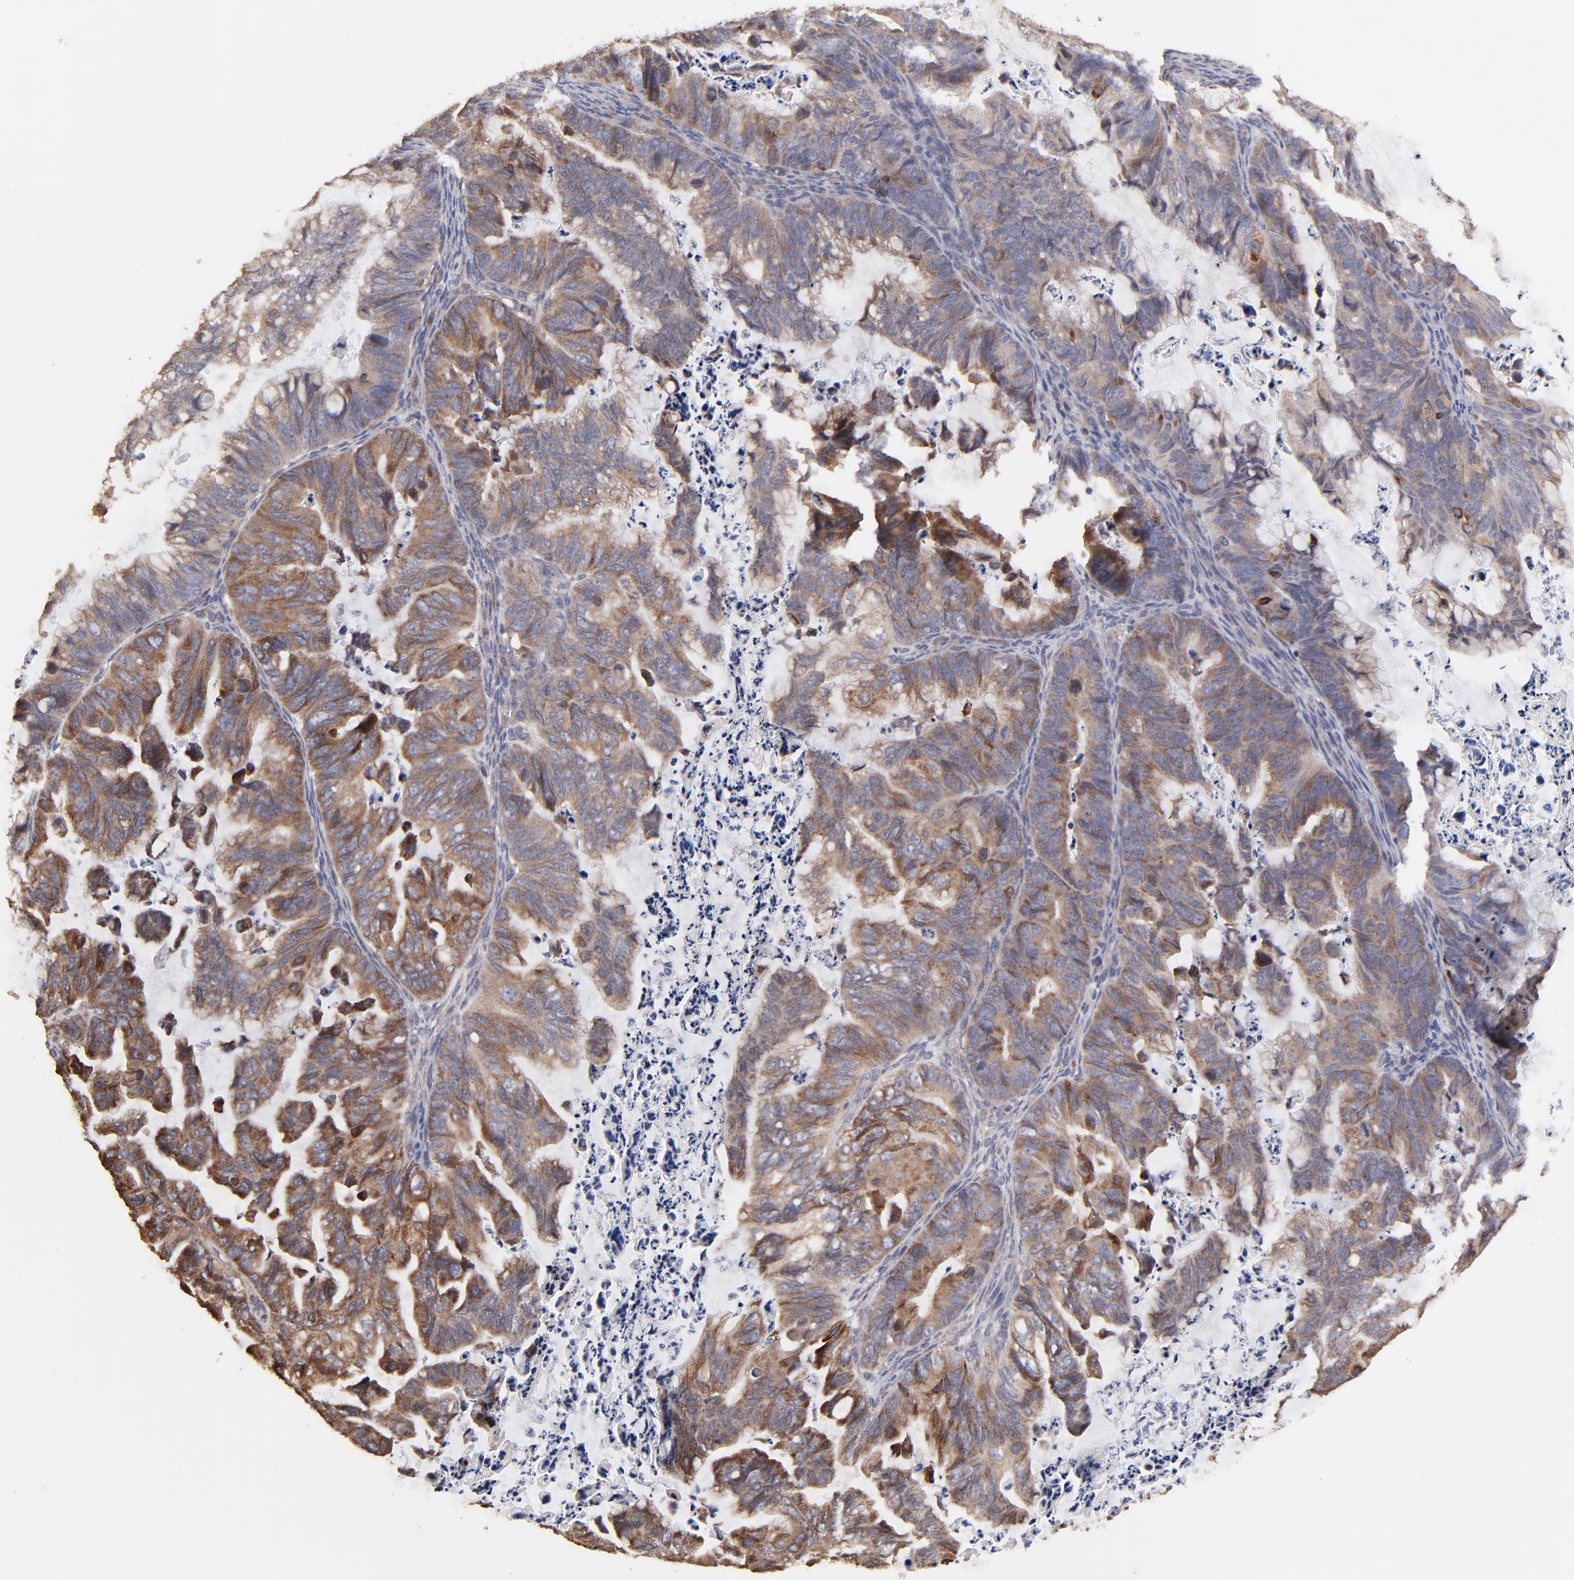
{"staining": {"intensity": "moderate", "quantity": ">75%", "location": "cytoplasmic/membranous"}, "tissue": "ovarian cancer", "cell_type": "Tumor cells", "image_type": "cancer", "snomed": [{"axis": "morphology", "description": "Cystadenocarcinoma, mucinous, NOS"}, {"axis": "topography", "description": "Ovary"}], "caption": "Protein expression analysis of ovarian mucinous cystadenocarcinoma displays moderate cytoplasmic/membranous staining in approximately >75% of tumor cells. The staining was performed using DAB (3,3'-diaminobenzidine) to visualize the protein expression in brown, while the nuclei were stained in blue with hematoxylin (Magnification: 20x).", "gene": "ELP2", "patient": {"sex": "female", "age": 36}}